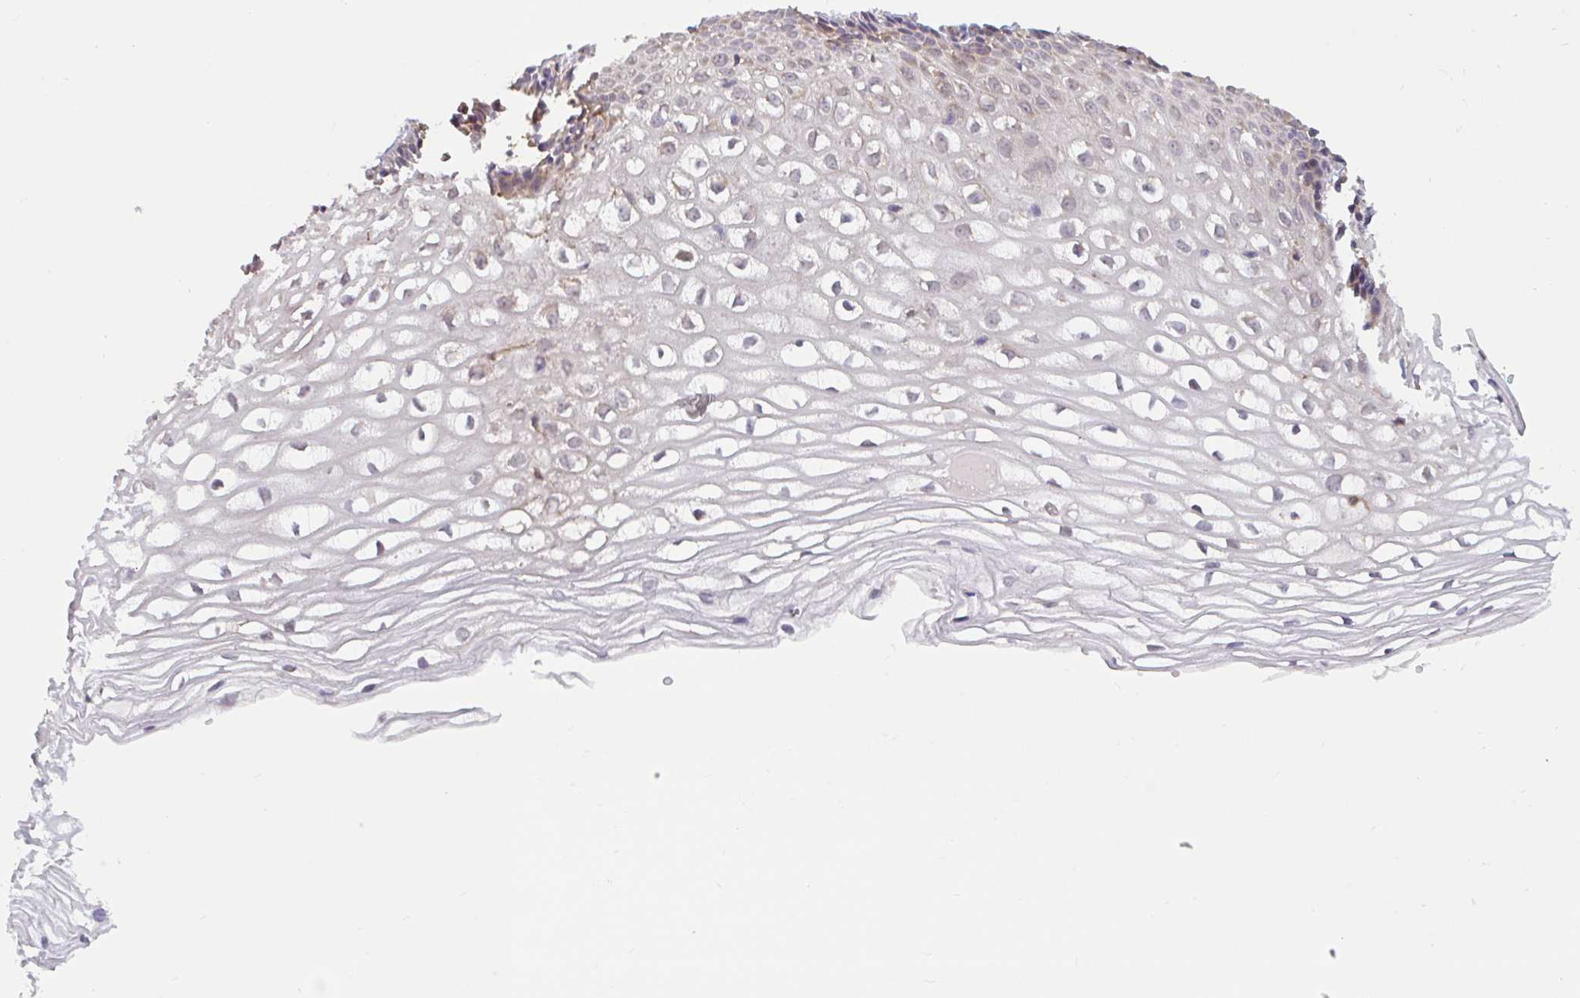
{"staining": {"intensity": "moderate", "quantity": ">75%", "location": "cytoplasmic/membranous"}, "tissue": "cervix", "cell_type": "Glandular cells", "image_type": "normal", "snomed": [{"axis": "morphology", "description": "Normal tissue, NOS"}, {"axis": "topography", "description": "Cervix"}], "caption": "An image of human cervix stained for a protein exhibits moderate cytoplasmic/membranous brown staining in glandular cells. Nuclei are stained in blue.", "gene": "SNX8", "patient": {"sex": "female", "age": 36}}